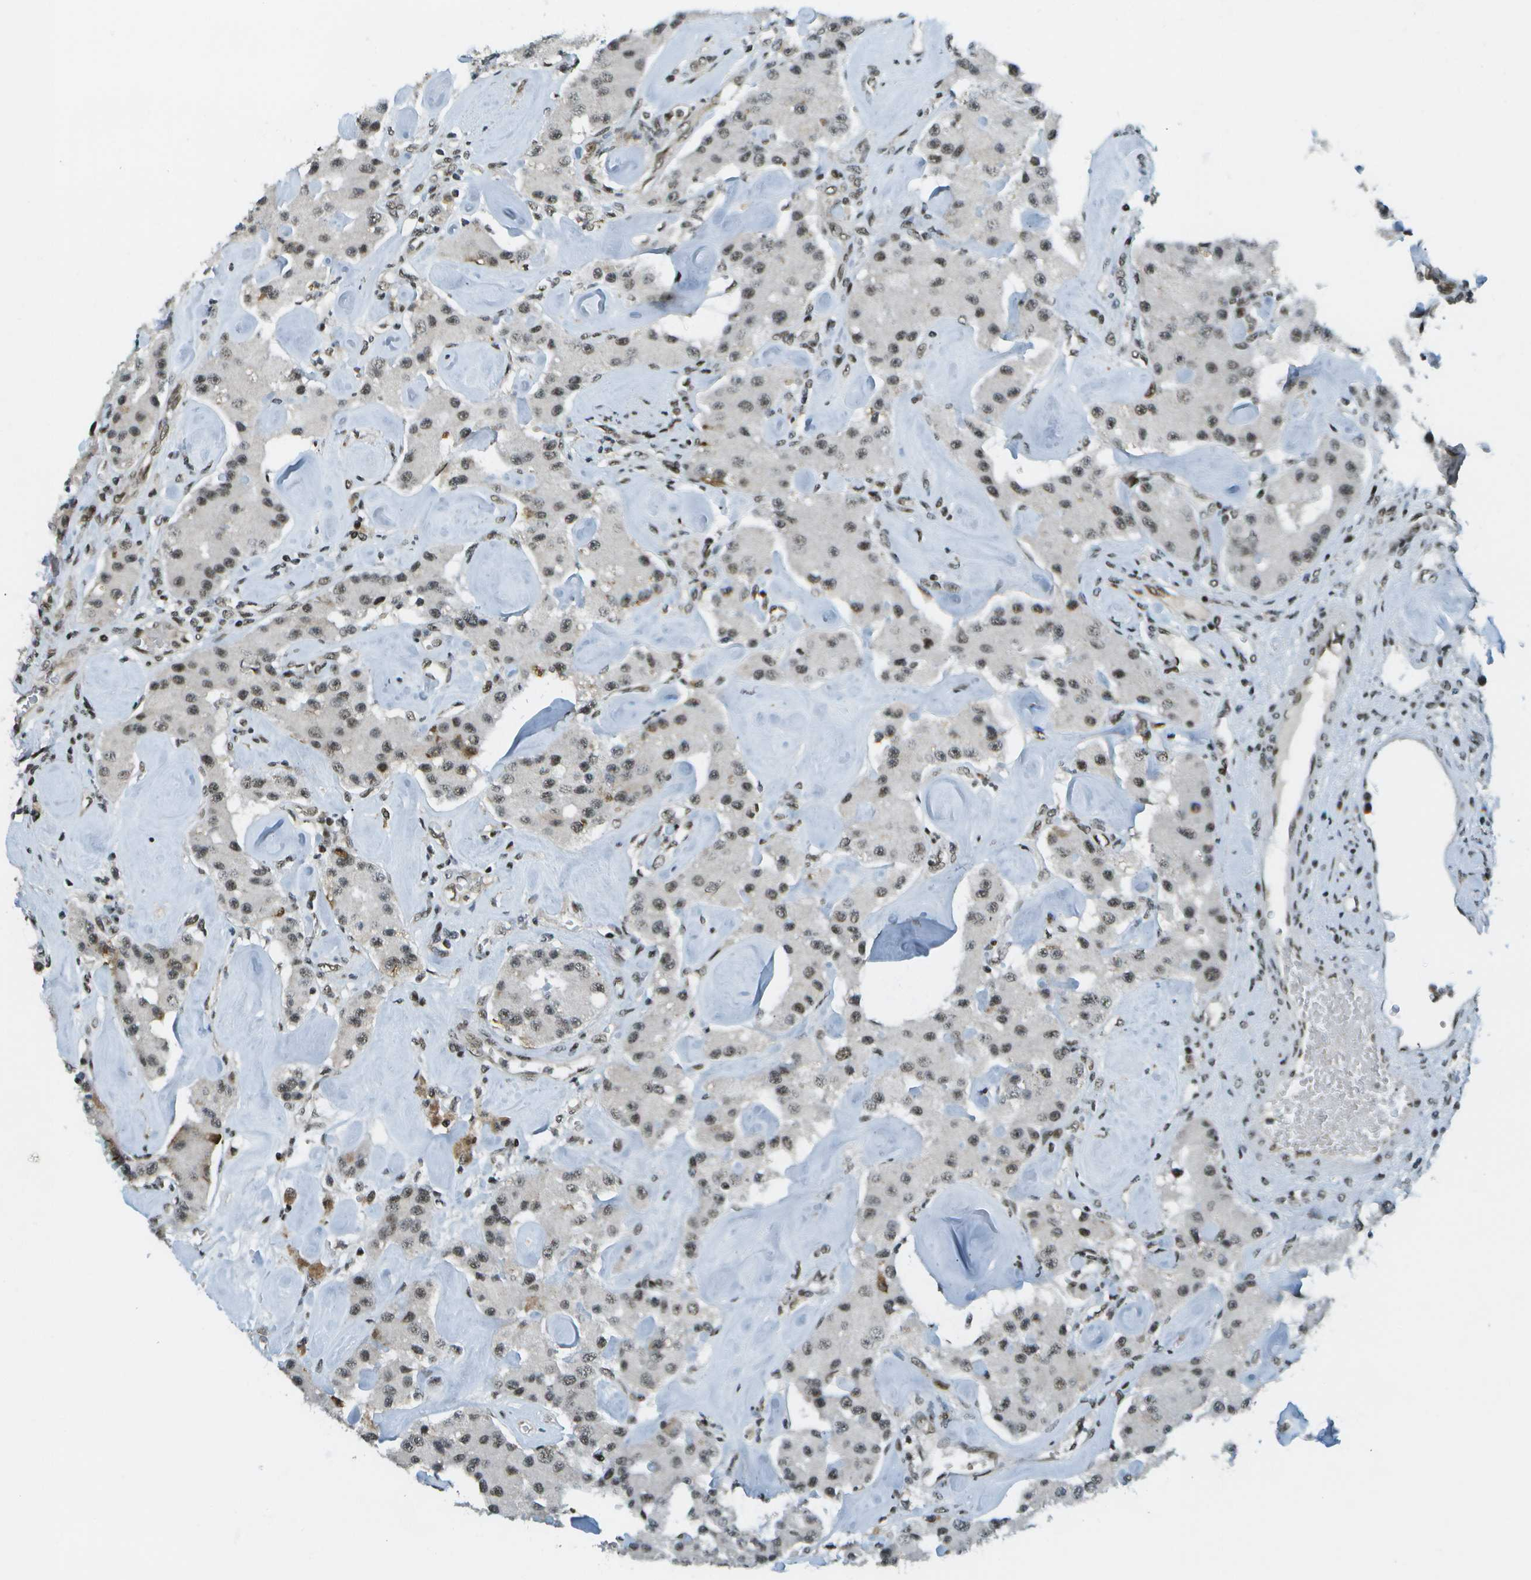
{"staining": {"intensity": "moderate", "quantity": ">75%", "location": "nuclear"}, "tissue": "carcinoid", "cell_type": "Tumor cells", "image_type": "cancer", "snomed": [{"axis": "morphology", "description": "Carcinoid, malignant, NOS"}, {"axis": "topography", "description": "Pancreas"}], "caption": "A medium amount of moderate nuclear positivity is appreciated in approximately >75% of tumor cells in carcinoid tissue.", "gene": "IRF7", "patient": {"sex": "male", "age": 41}}